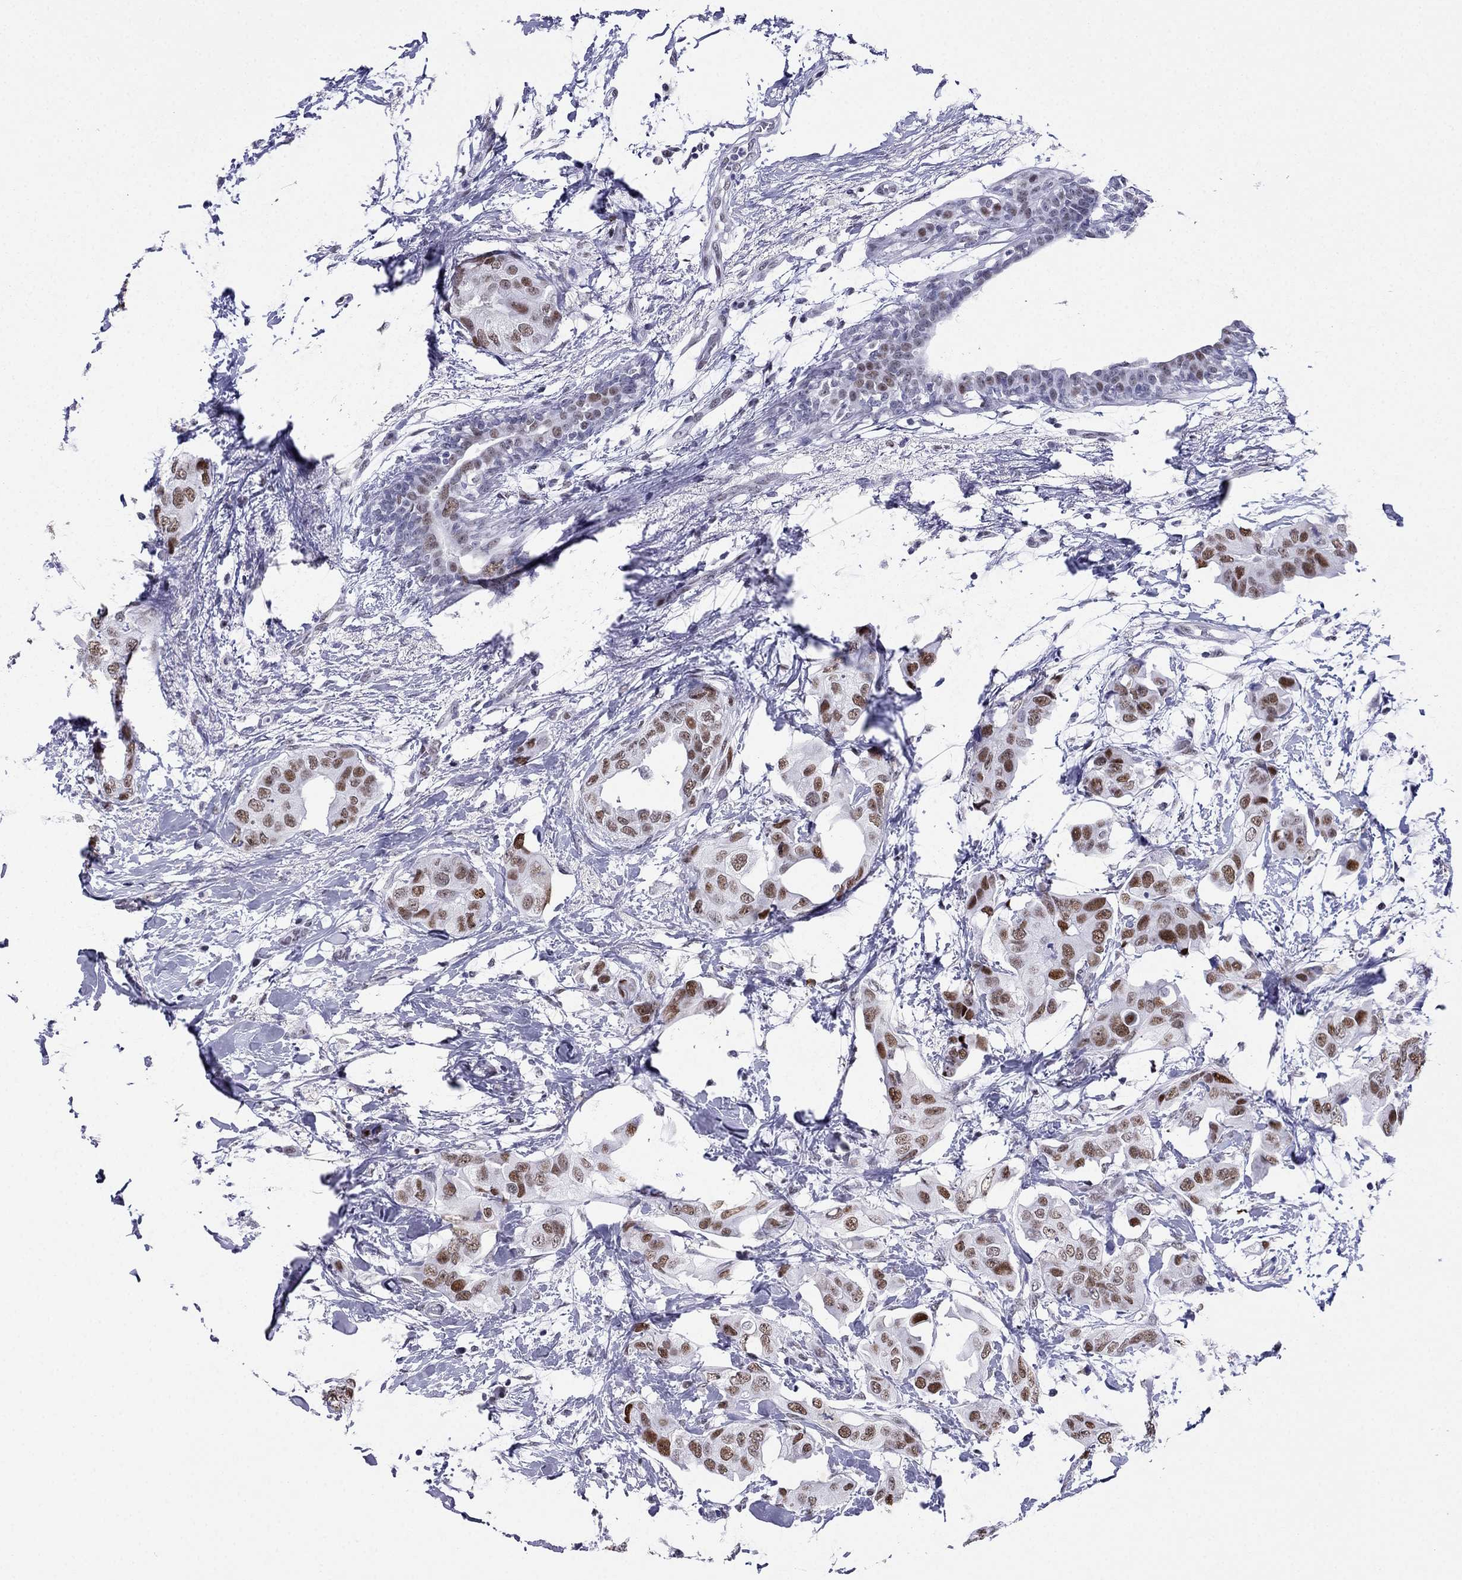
{"staining": {"intensity": "strong", "quantity": ">75%", "location": "nuclear"}, "tissue": "breast cancer", "cell_type": "Tumor cells", "image_type": "cancer", "snomed": [{"axis": "morphology", "description": "Normal tissue, NOS"}, {"axis": "morphology", "description": "Duct carcinoma"}, {"axis": "topography", "description": "Breast"}], "caption": "A high-resolution image shows IHC staining of invasive ductal carcinoma (breast), which demonstrates strong nuclear staining in approximately >75% of tumor cells. (Brightfield microscopy of DAB IHC at high magnification).", "gene": "PPM1G", "patient": {"sex": "female", "age": 40}}